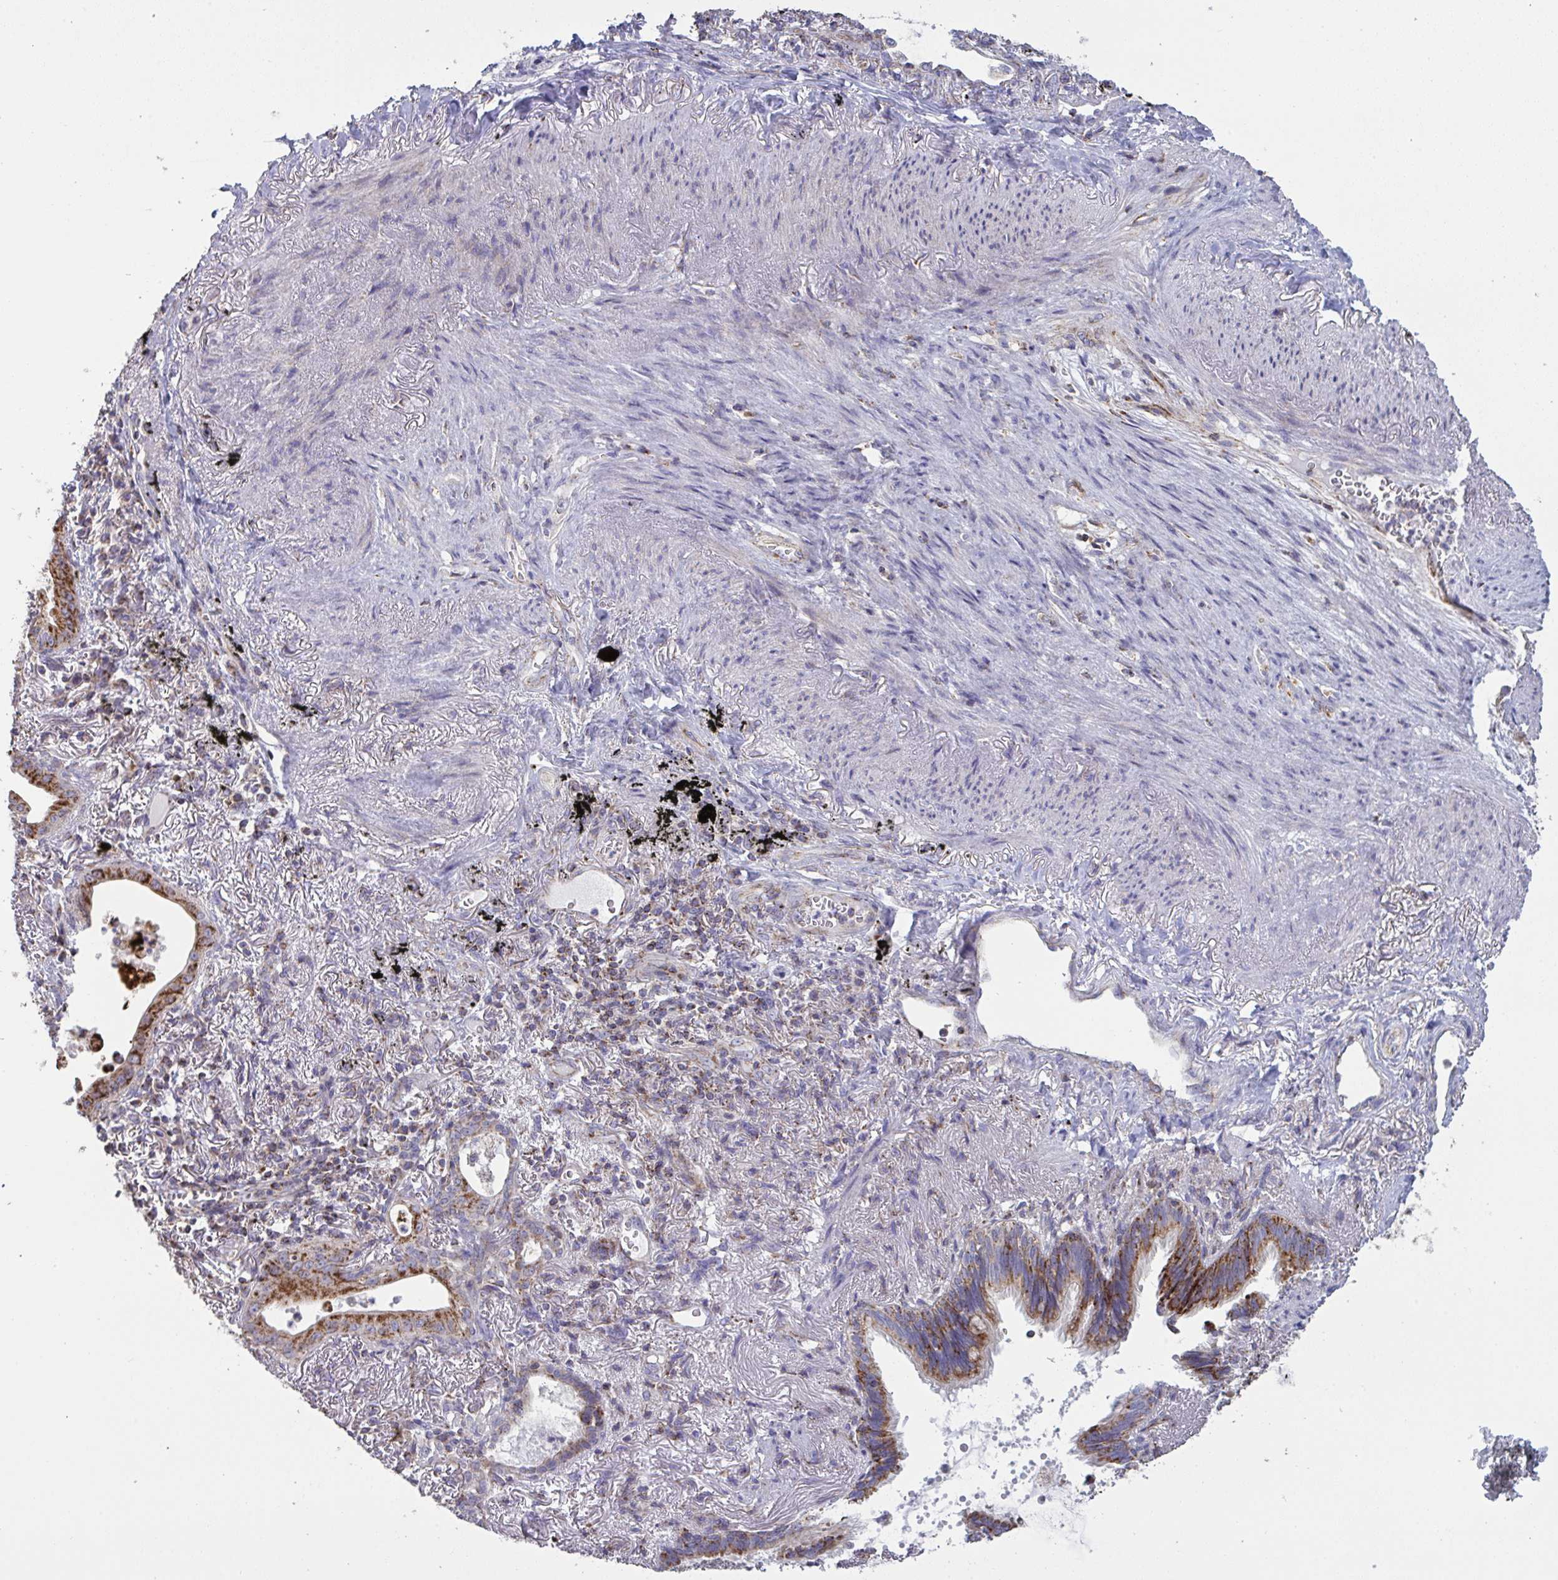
{"staining": {"intensity": "strong", "quantity": ">75%", "location": "cytoplasmic/membranous"}, "tissue": "lung cancer", "cell_type": "Tumor cells", "image_type": "cancer", "snomed": [{"axis": "morphology", "description": "Adenocarcinoma, NOS"}, {"axis": "topography", "description": "Lung"}], "caption": "A photomicrograph of lung cancer (adenocarcinoma) stained for a protein shows strong cytoplasmic/membranous brown staining in tumor cells.", "gene": "MICOS10", "patient": {"sex": "male", "age": 77}}